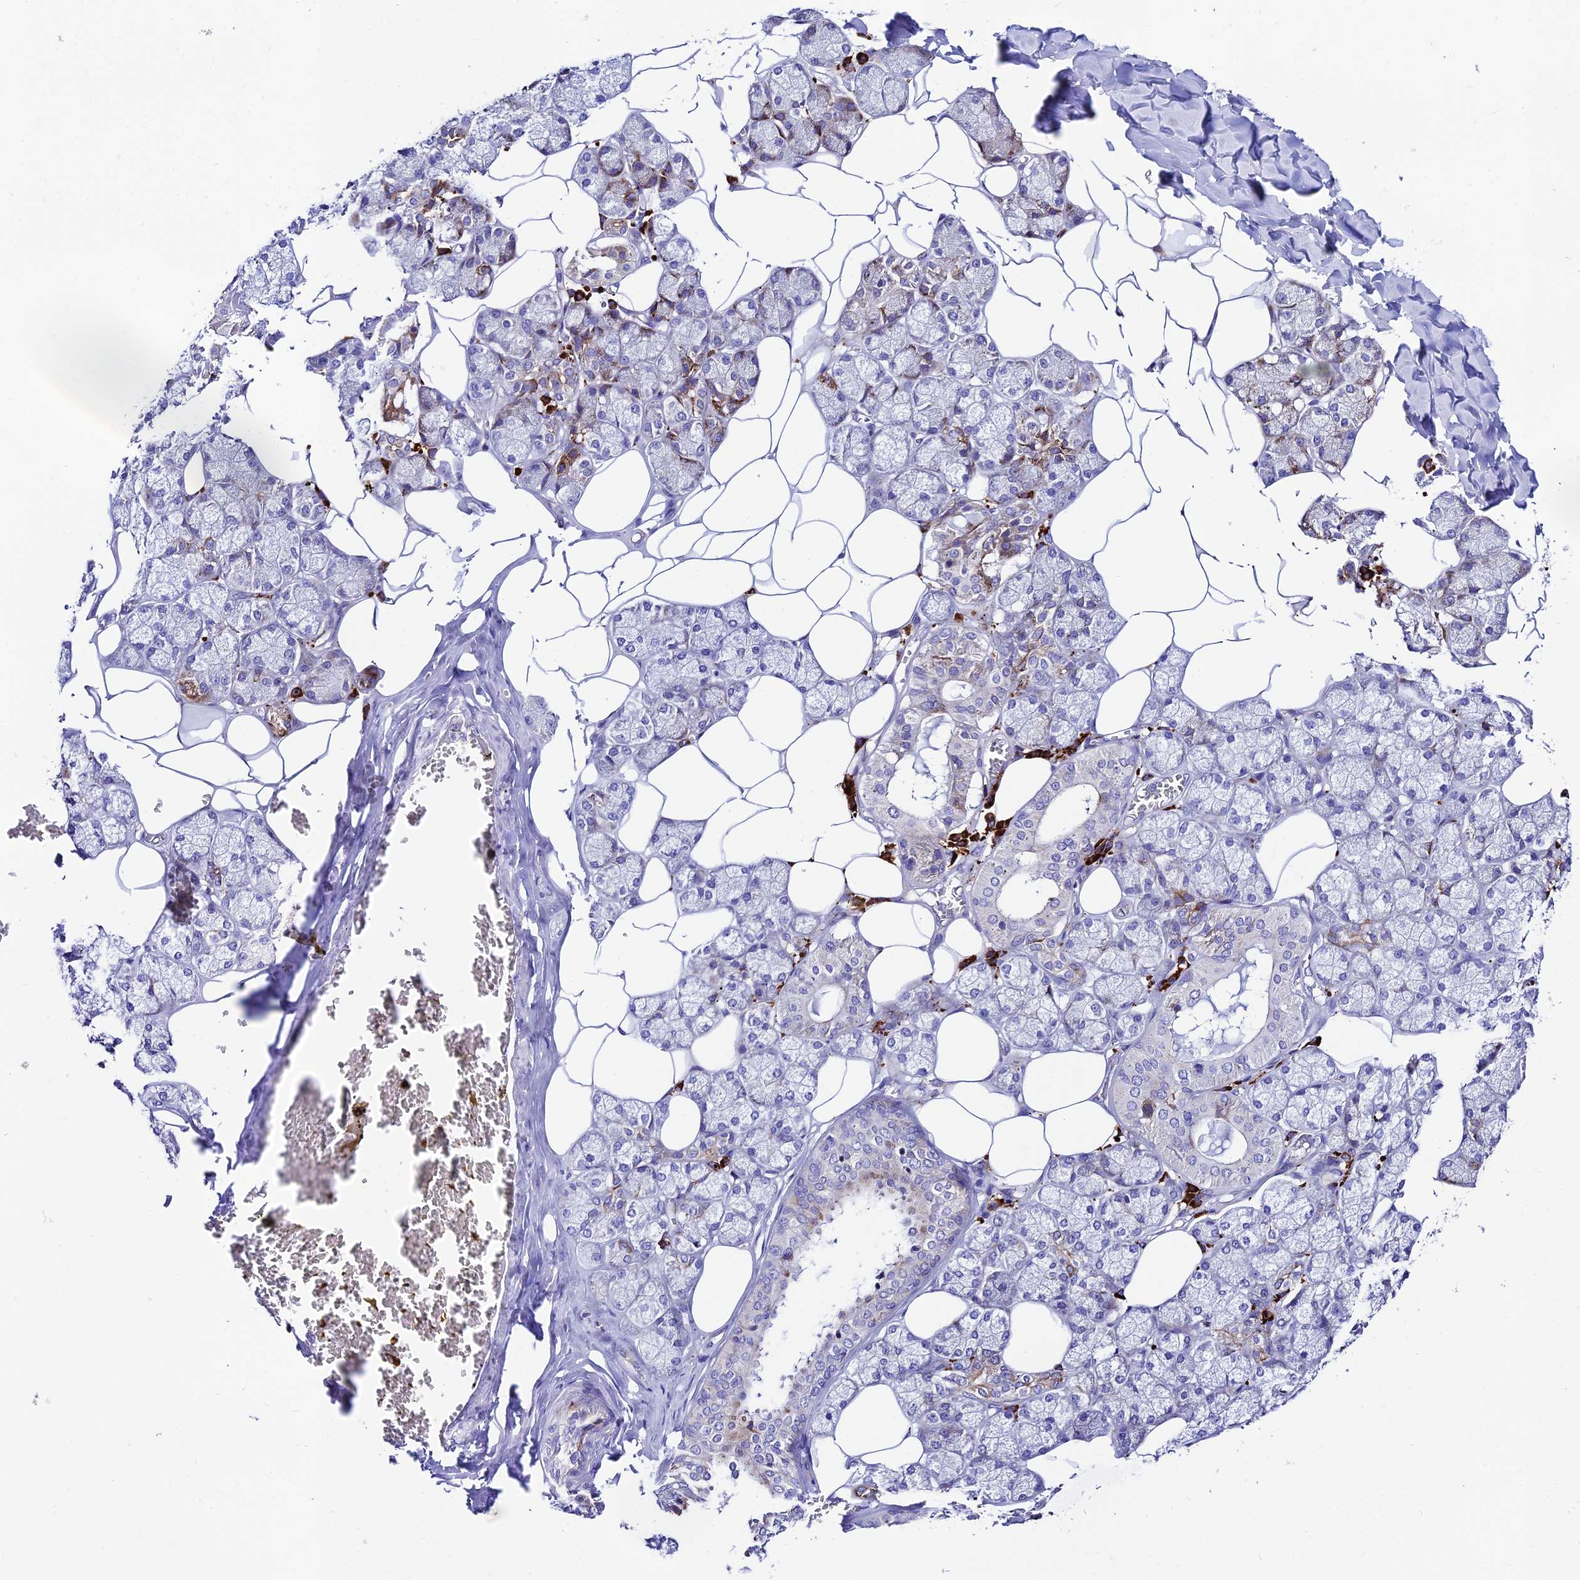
{"staining": {"intensity": "strong", "quantity": "<25%", "location": "cytoplasmic/membranous"}, "tissue": "salivary gland", "cell_type": "Glandular cells", "image_type": "normal", "snomed": [{"axis": "morphology", "description": "Normal tissue, NOS"}, {"axis": "topography", "description": "Salivary gland"}], "caption": "High-power microscopy captured an IHC photomicrograph of unremarkable salivary gland, revealing strong cytoplasmic/membranous expression in approximately <25% of glandular cells.", "gene": "TUBGCP6", "patient": {"sex": "male", "age": 62}}